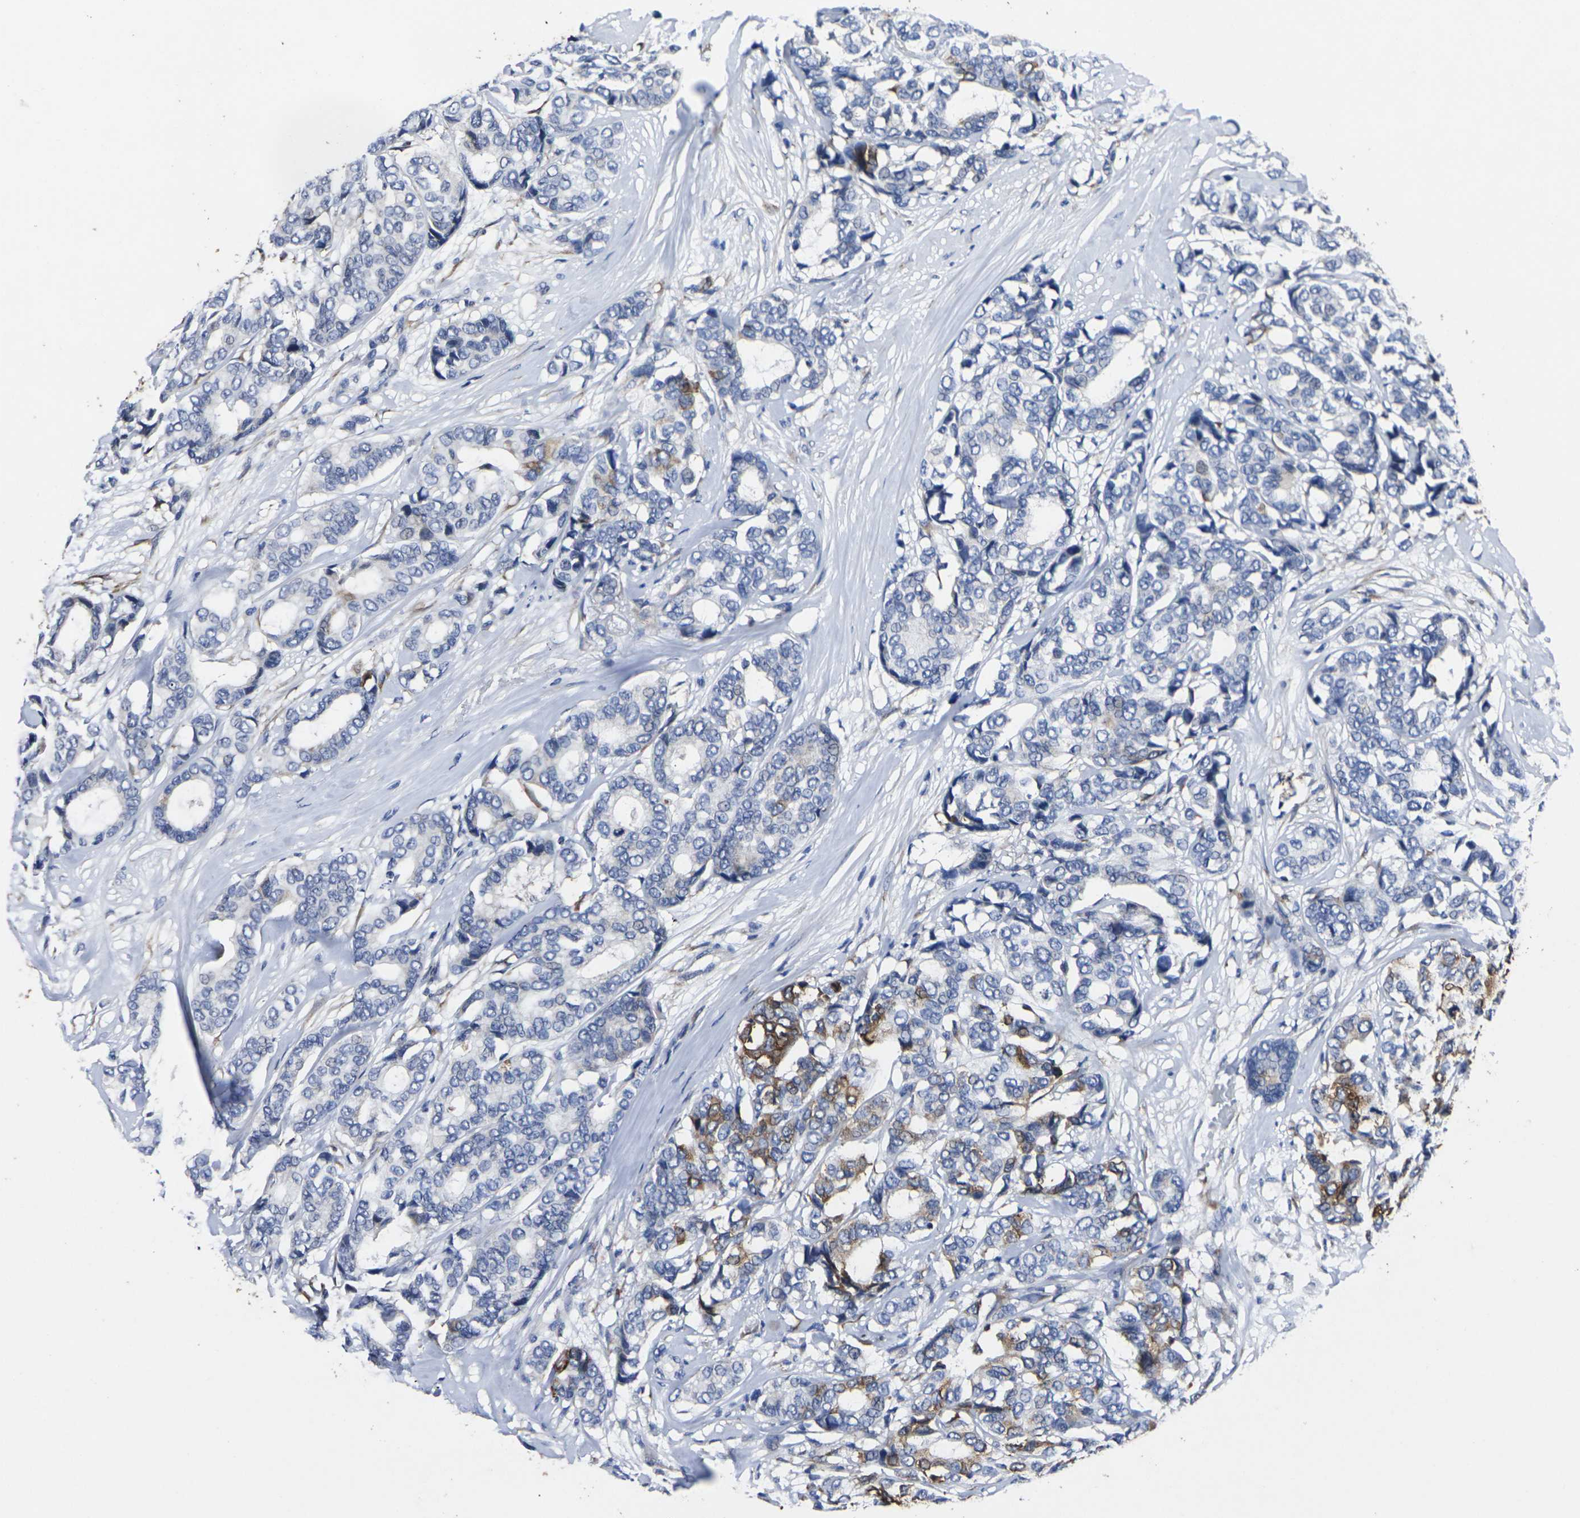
{"staining": {"intensity": "moderate", "quantity": "<25%", "location": "cytoplasmic/membranous"}, "tissue": "breast cancer", "cell_type": "Tumor cells", "image_type": "cancer", "snomed": [{"axis": "morphology", "description": "Duct carcinoma"}, {"axis": "topography", "description": "Breast"}], "caption": "This image exhibits breast cancer (infiltrating ductal carcinoma) stained with immunohistochemistry (IHC) to label a protein in brown. The cytoplasmic/membranous of tumor cells show moderate positivity for the protein. Nuclei are counter-stained blue.", "gene": "CYP2C8", "patient": {"sex": "female", "age": 87}}